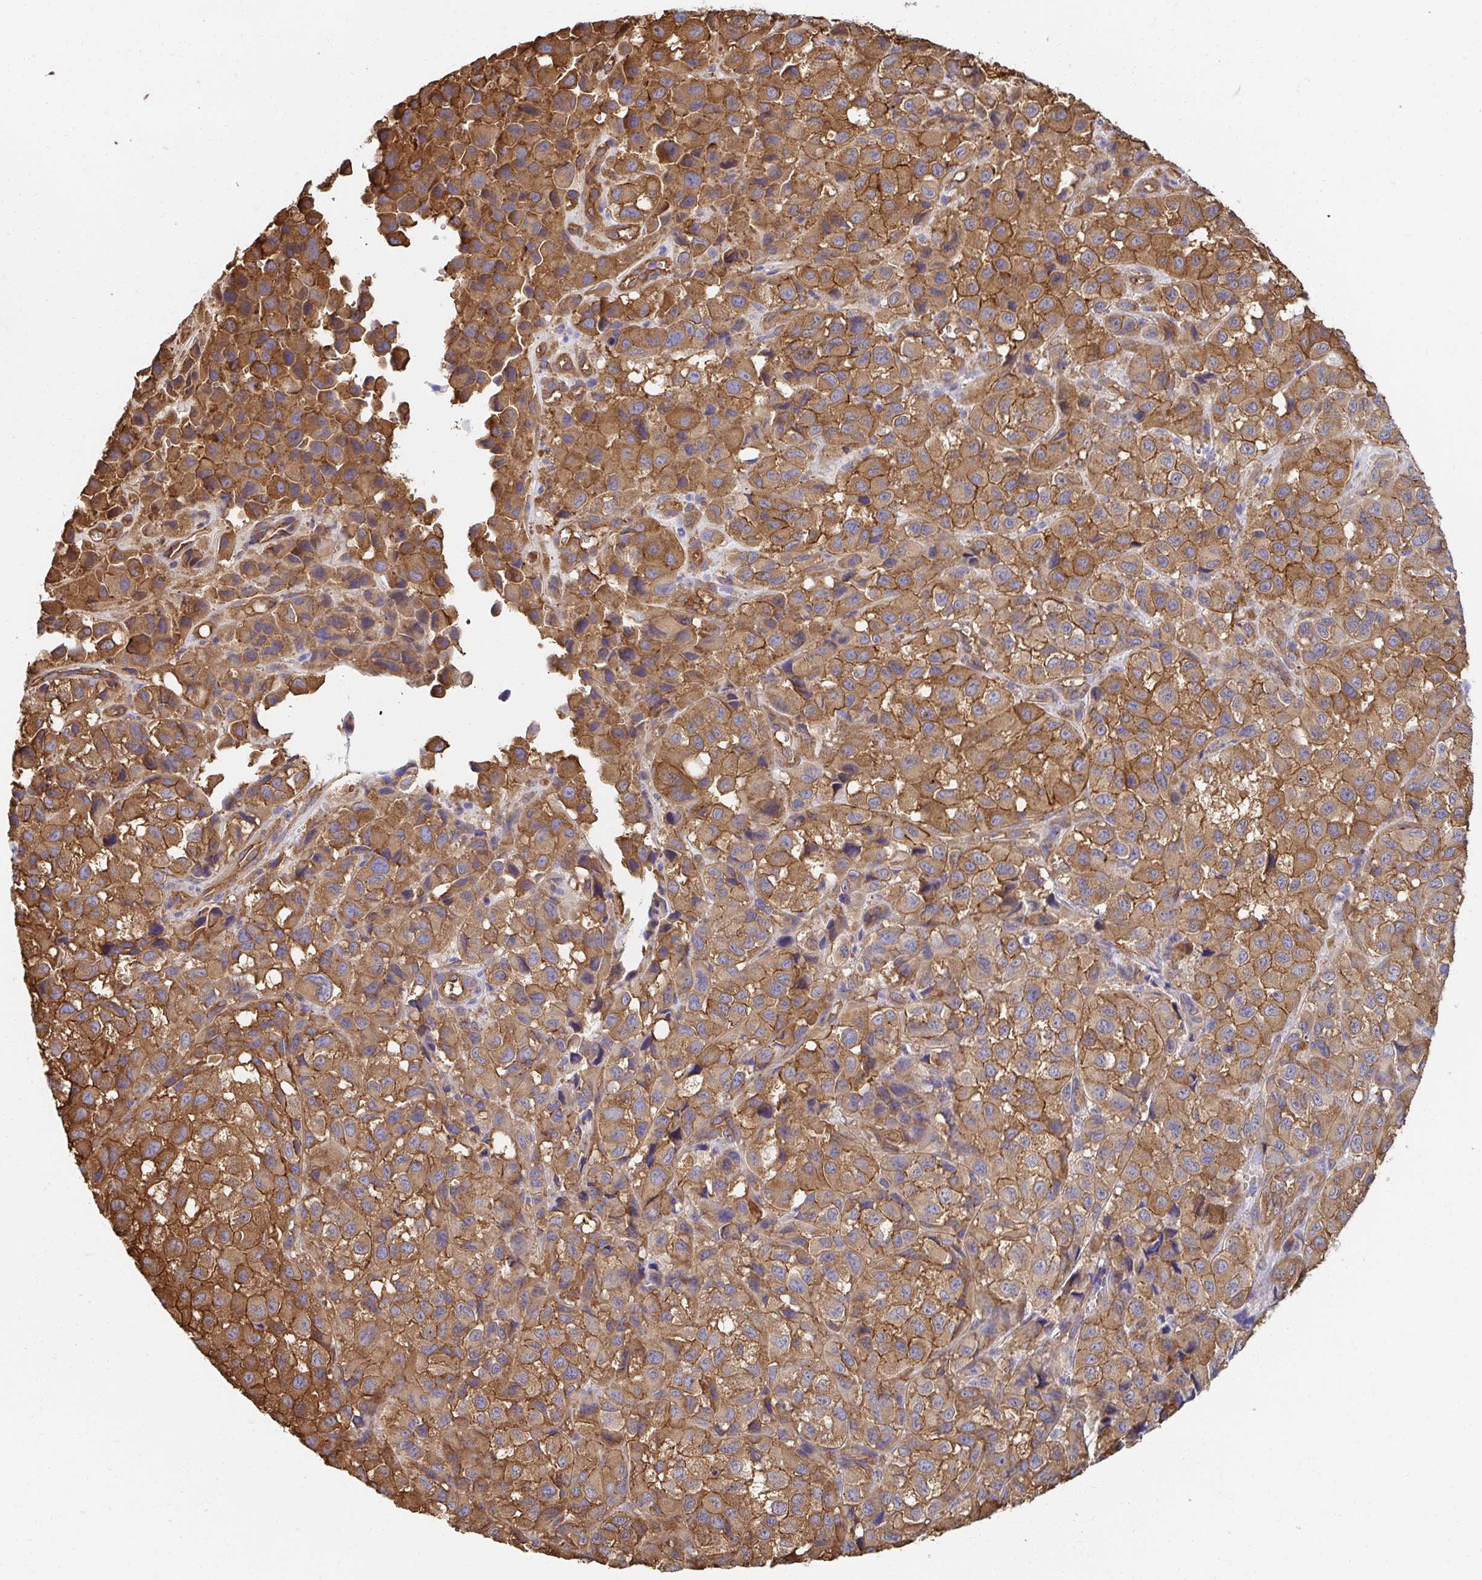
{"staining": {"intensity": "moderate", "quantity": ">75%", "location": "cytoplasmic/membranous"}, "tissue": "melanoma", "cell_type": "Tumor cells", "image_type": "cancer", "snomed": [{"axis": "morphology", "description": "Malignant melanoma, NOS"}, {"axis": "topography", "description": "Skin"}], "caption": "Tumor cells show medium levels of moderate cytoplasmic/membranous positivity in approximately >75% of cells in human malignant melanoma.", "gene": "CTTN", "patient": {"sex": "male", "age": 93}}